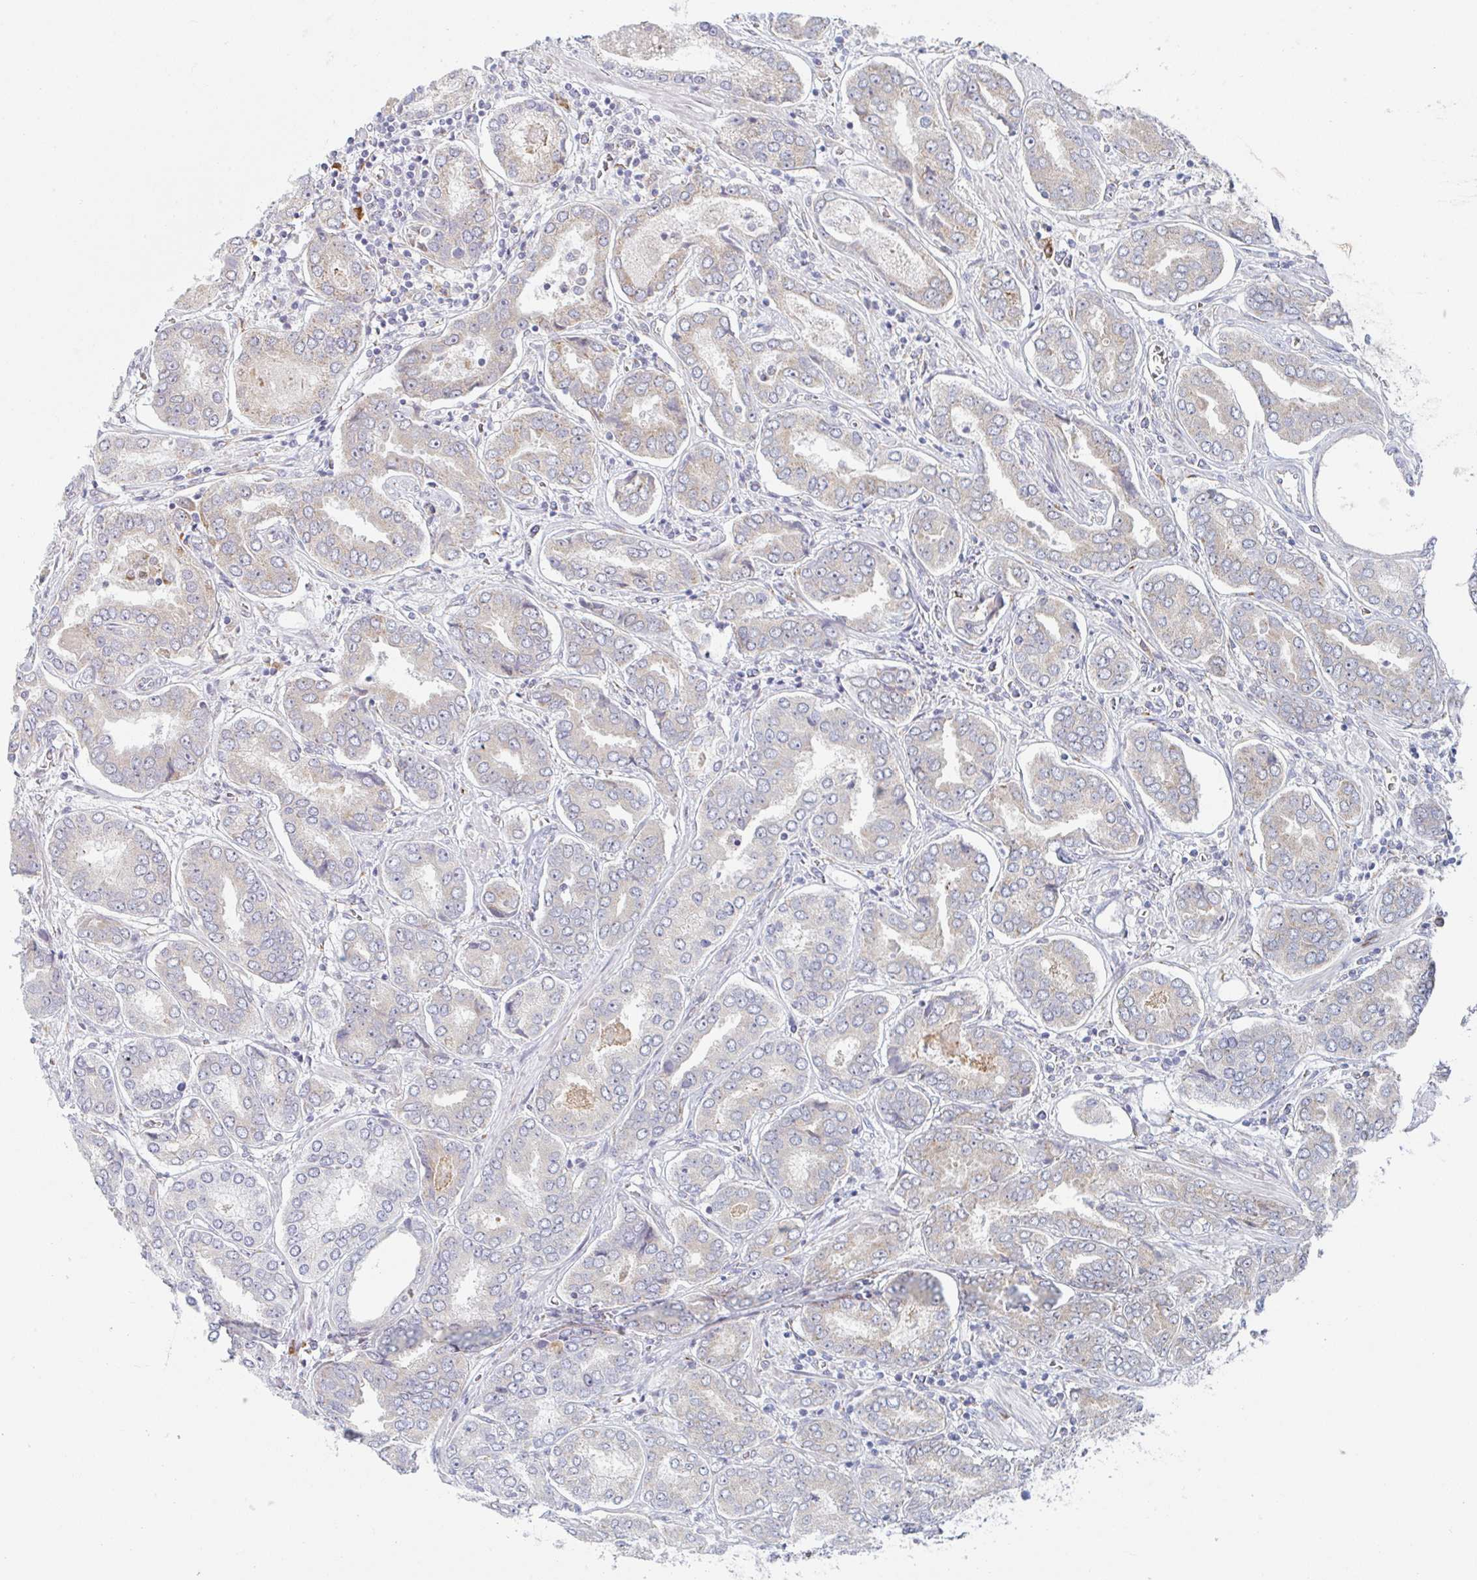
{"staining": {"intensity": "negative", "quantity": "none", "location": "none"}, "tissue": "prostate cancer", "cell_type": "Tumor cells", "image_type": "cancer", "snomed": [{"axis": "morphology", "description": "Adenocarcinoma, High grade"}, {"axis": "topography", "description": "Prostate"}], "caption": "A micrograph of adenocarcinoma (high-grade) (prostate) stained for a protein exhibits no brown staining in tumor cells. (DAB immunohistochemistry visualized using brightfield microscopy, high magnification).", "gene": "TRAPPC10", "patient": {"sex": "male", "age": 72}}